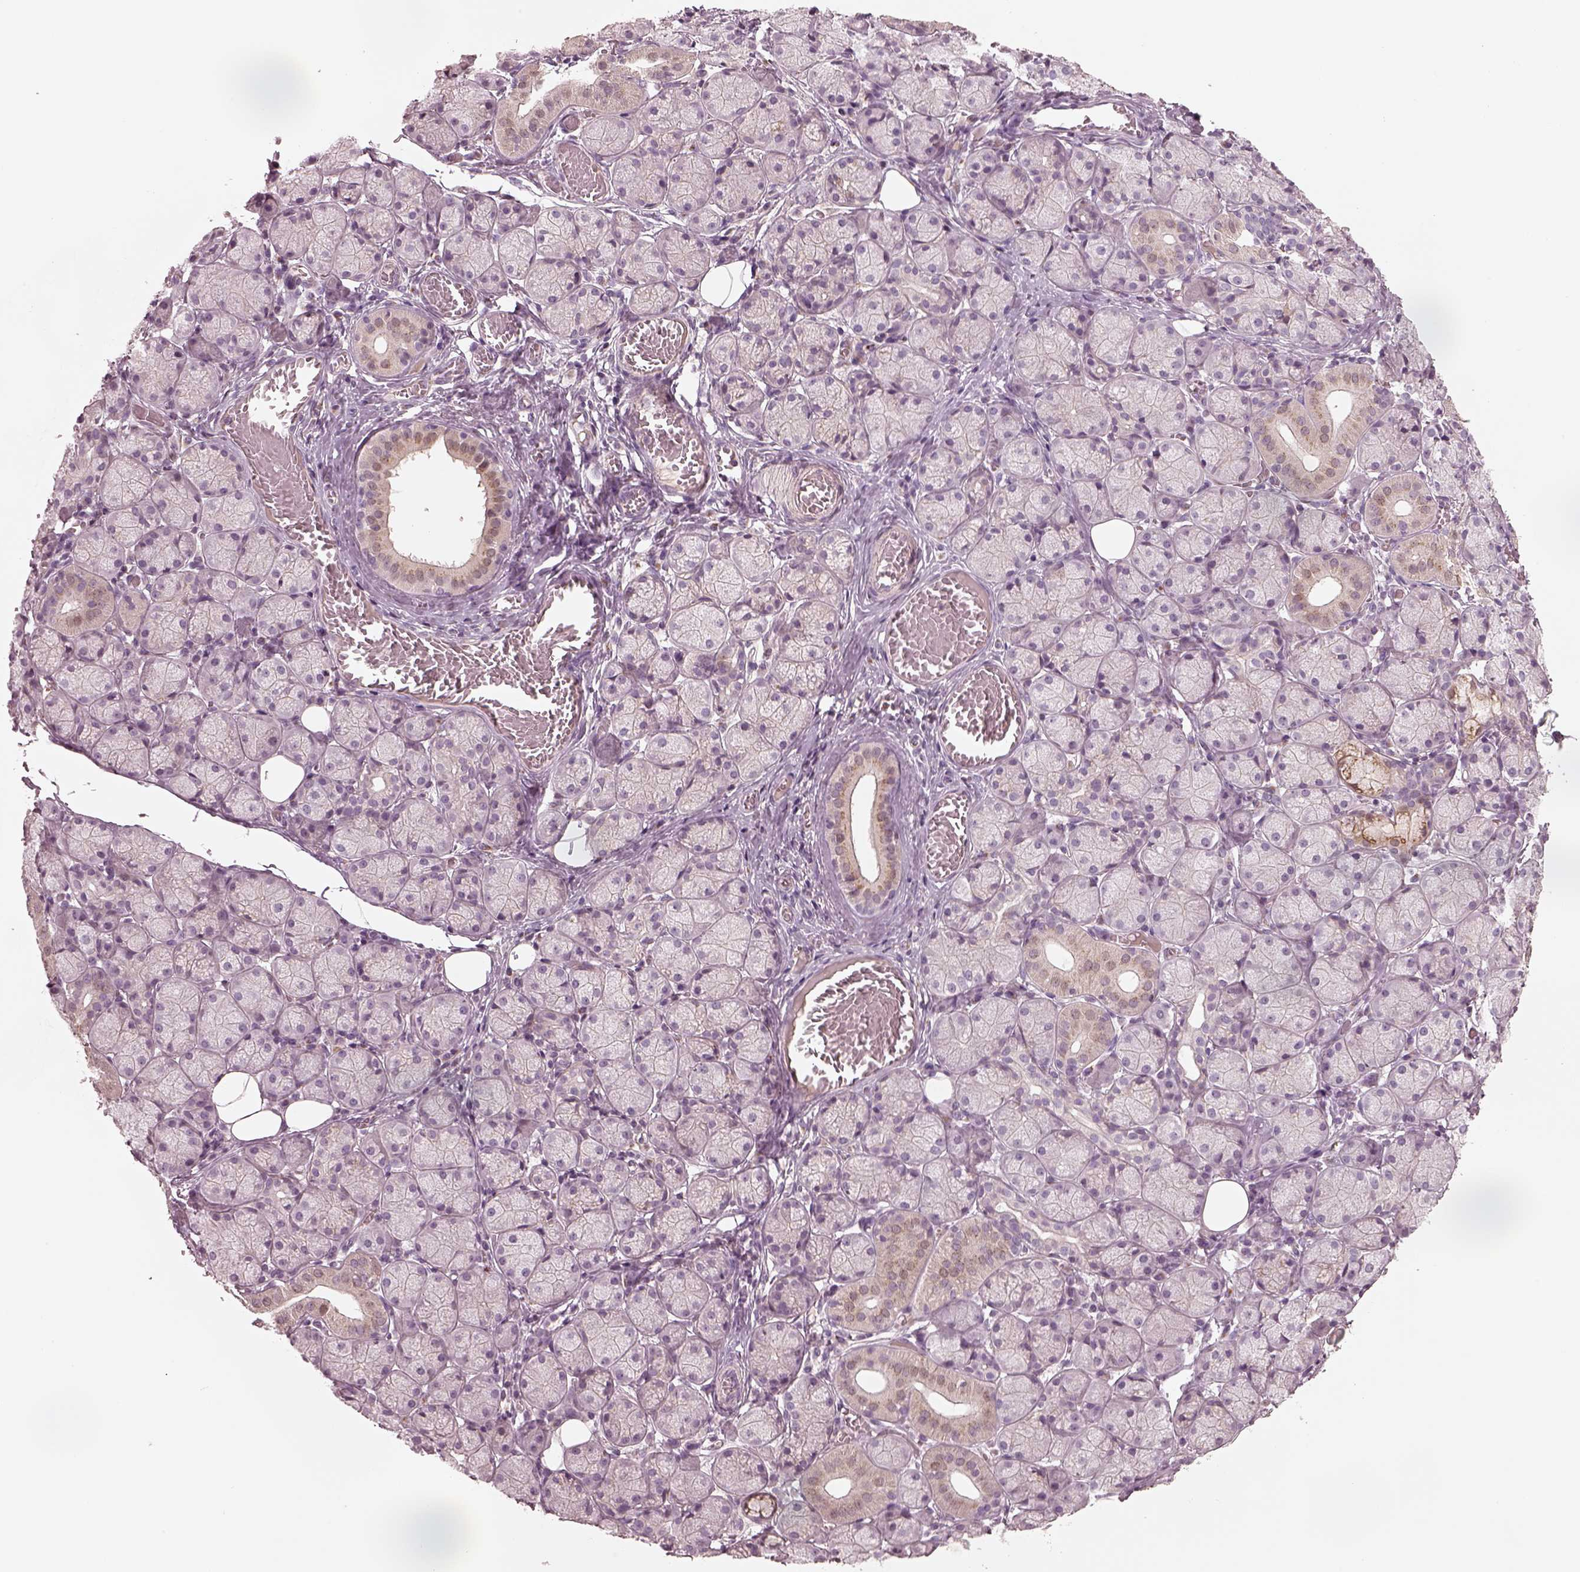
{"staining": {"intensity": "weak", "quantity": "<25%", "location": "cytoplasmic/membranous"}, "tissue": "salivary gland", "cell_type": "Glandular cells", "image_type": "normal", "snomed": [{"axis": "morphology", "description": "Normal tissue, NOS"}, {"axis": "topography", "description": "Salivary gland"}, {"axis": "topography", "description": "Peripheral nerve tissue"}], "caption": "Immunohistochemistry (IHC) micrograph of benign salivary gland: human salivary gland stained with DAB (3,3'-diaminobenzidine) exhibits no significant protein staining in glandular cells. The staining was performed using DAB (3,3'-diaminobenzidine) to visualize the protein expression in brown, while the nuclei were stained in blue with hematoxylin (Magnification: 20x).", "gene": "SDCBP2", "patient": {"sex": "female", "age": 24}}